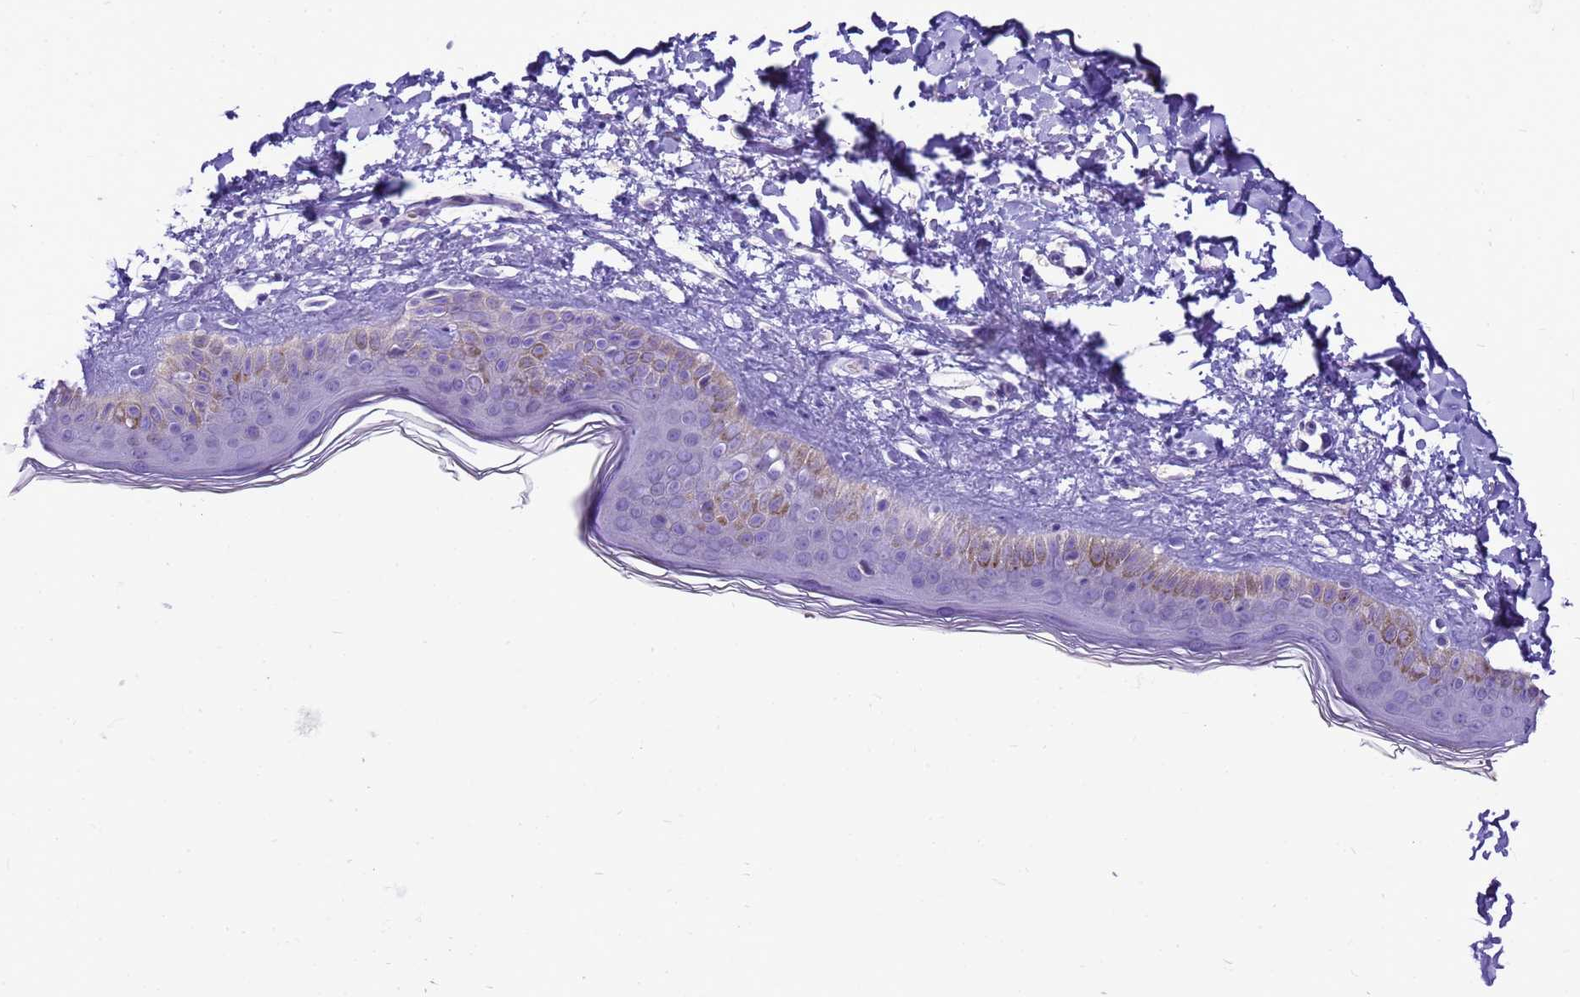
{"staining": {"intensity": "negative", "quantity": "none", "location": "none"}, "tissue": "skin", "cell_type": "Fibroblasts", "image_type": "normal", "snomed": [{"axis": "morphology", "description": "Normal tissue, NOS"}, {"axis": "topography", "description": "Skin"}], "caption": "Immunohistochemistry photomicrograph of normal skin: skin stained with DAB (3,3'-diaminobenzidine) displays no significant protein positivity in fibroblasts.", "gene": "PIEZO2", "patient": {"sex": "female", "age": 58}}